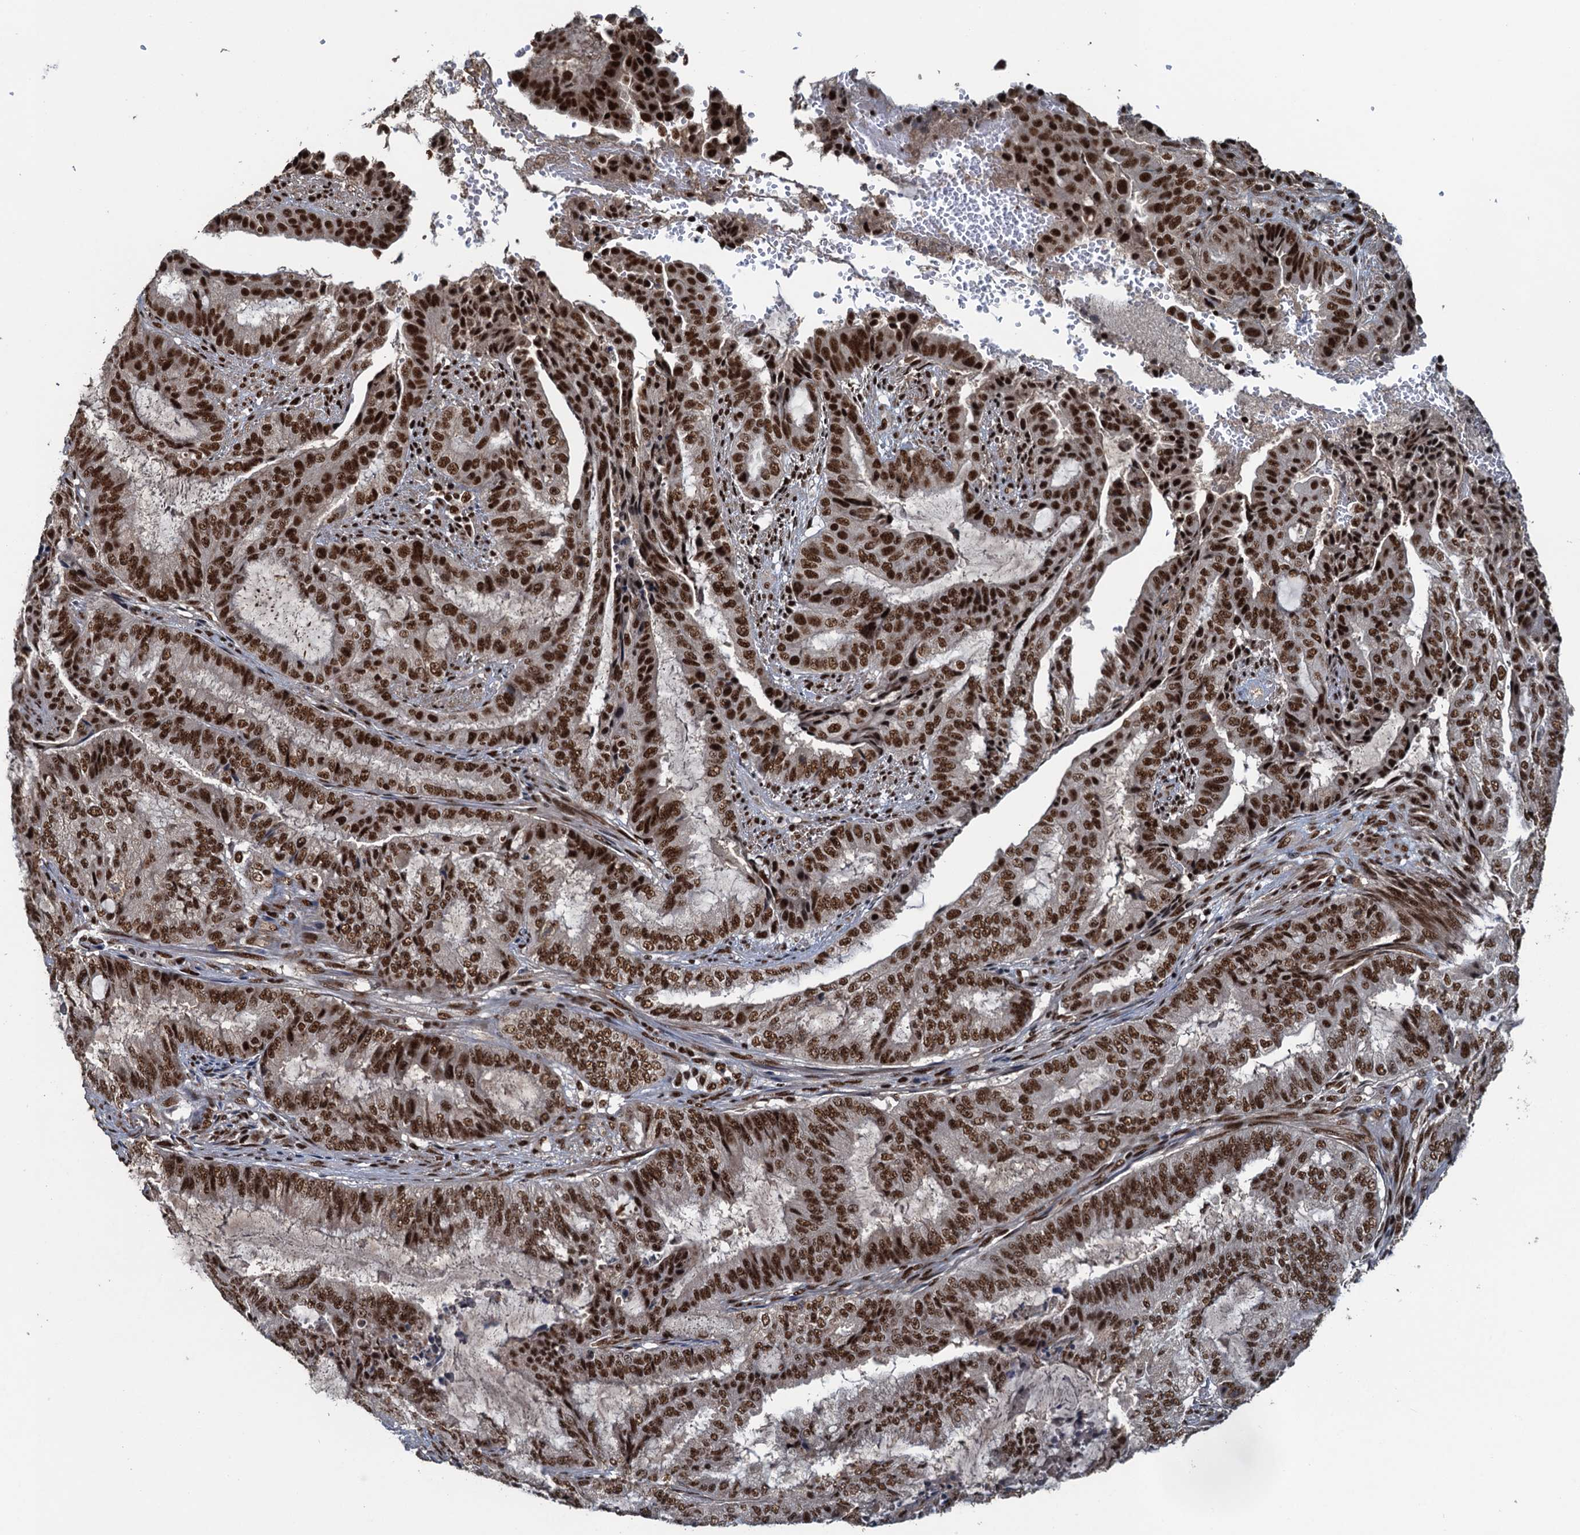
{"staining": {"intensity": "moderate", "quantity": ">75%", "location": "nuclear"}, "tissue": "endometrial cancer", "cell_type": "Tumor cells", "image_type": "cancer", "snomed": [{"axis": "morphology", "description": "Adenocarcinoma, NOS"}, {"axis": "topography", "description": "Endometrium"}], "caption": "The immunohistochemical stain shows moderate nuclear staining in tumor cells of endometrial adenocarcinoma tissue. (Brightfield microscopy of DAB IHC at high magnification).", "gene": "ZC3H18", "patient": {"sex": "female", "age": 51}}